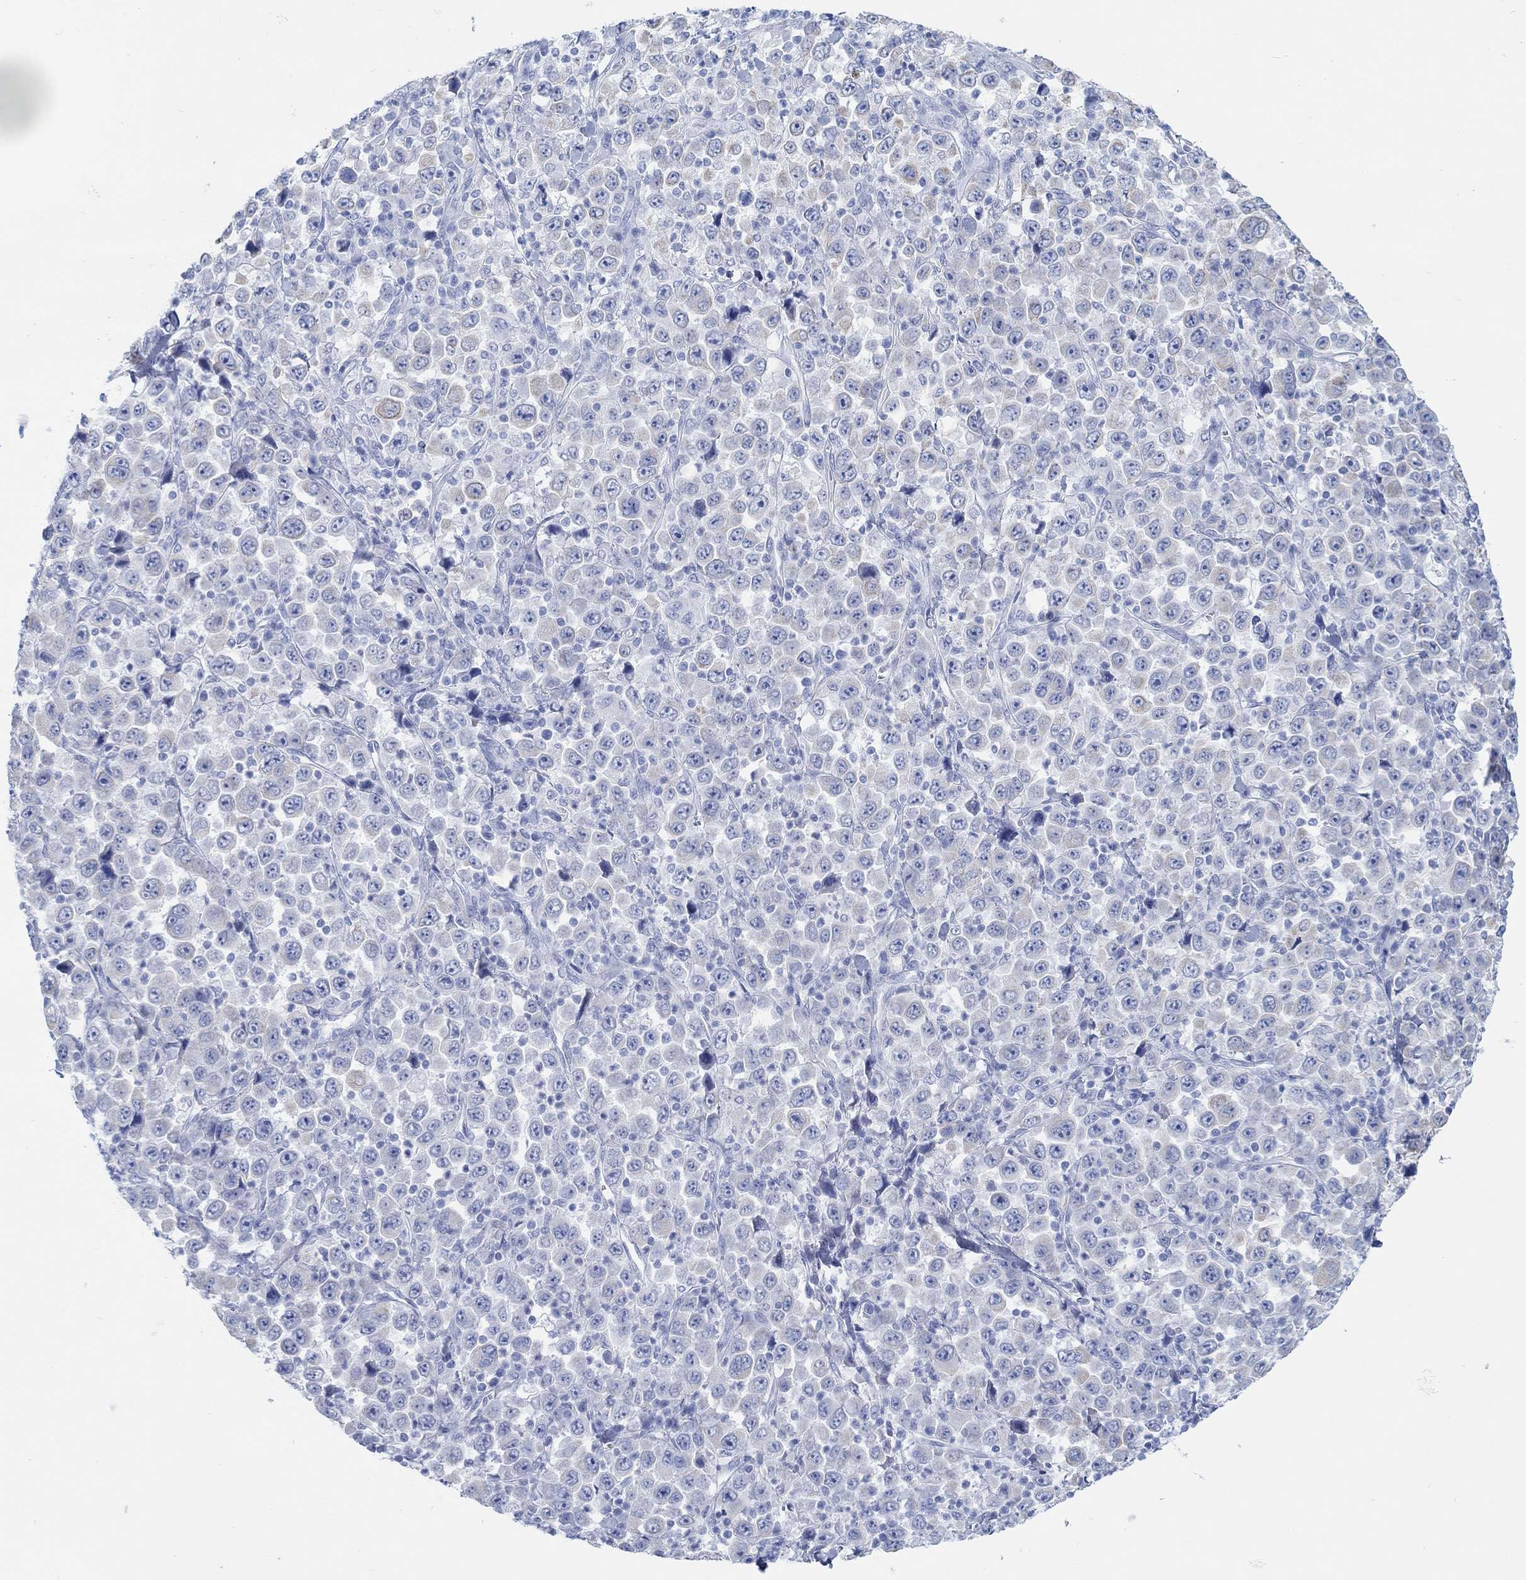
{"staining": {"intensity": "weak", "quantity": "<25%", "location": "cytoplasmic/membranous"}, "tissue": "stomach cancer", "cell_type": "Tumor cells", "image_type": "cancer", "snomed": [{"axis": "morphology", "description": "Normal tissue, NOS"}, {"axis": "morphology", "description": "Adenocarcinoma, NOS"}, {"axis": "topography", "description": "Stomach, upper"}, {"axis": "topography", "description": "Stomach"}], "caption": "Tumor cells are negative for brown protein staining in stomach cancer.", "gene": "AK8", "patient": {"sex": "male", "age": 59}}